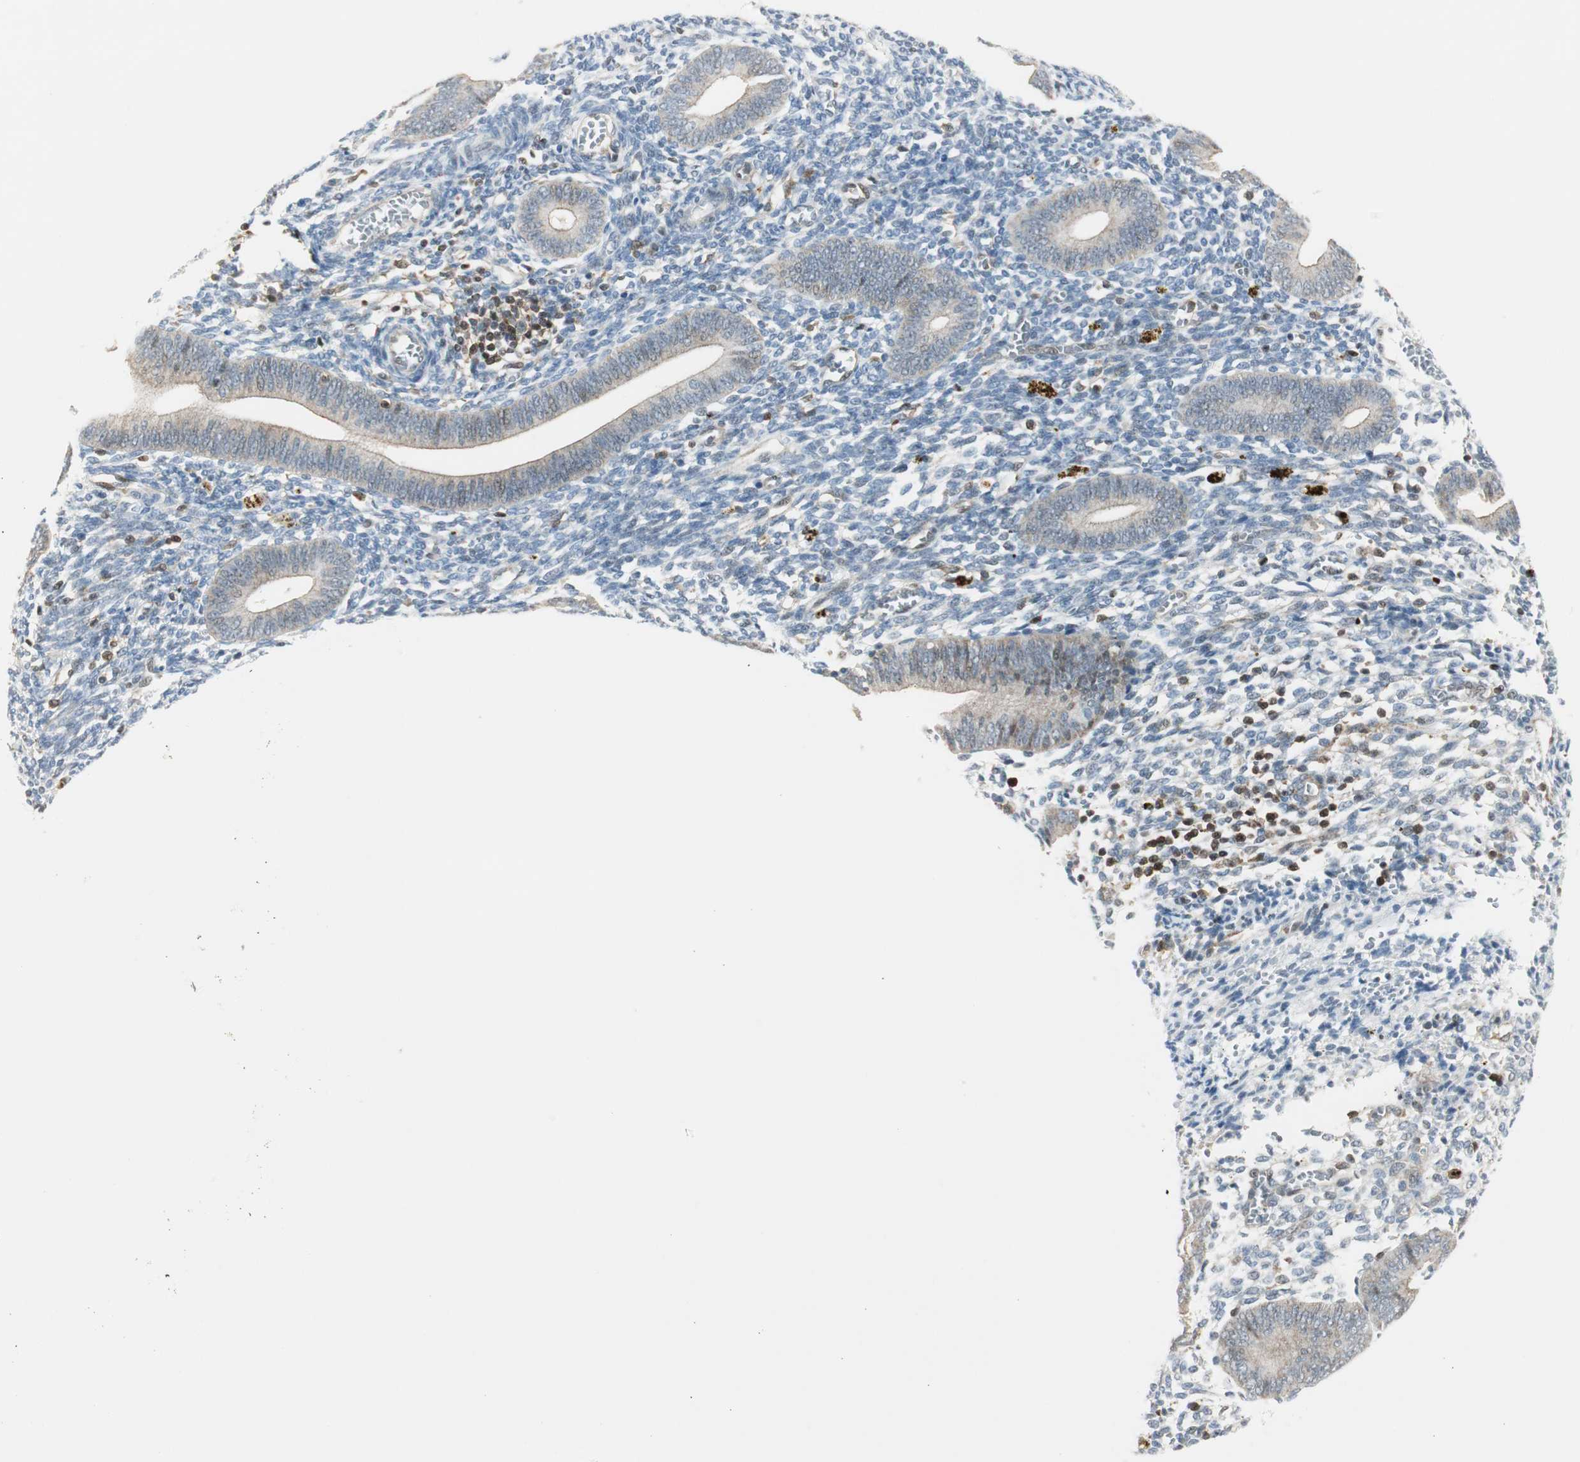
{"staining": {"intensity": "negative", "quantity": "none", "location": "none"}, "tissue": "endometrium", "cell_type": "Cells in endometrial stroma", "image_type": "normal", "snomed": [{"axis": "morphology", "description": "Normal tissue, NOS"}, {"axis": "topography", "description": "Uterus"}, {"axis": "topography", "description": "Endometrium"}], "caption": "IHC photomicrograph of benign endometrium: endometrium stained with DAB (3,3'-diaminobenzidine) reveals no significant protein positivity in cells in endometrial stroma. Nuclei are stained in blue.", "gene": "PPP1CA", "patient": {"sex": "female", "age": 33}}